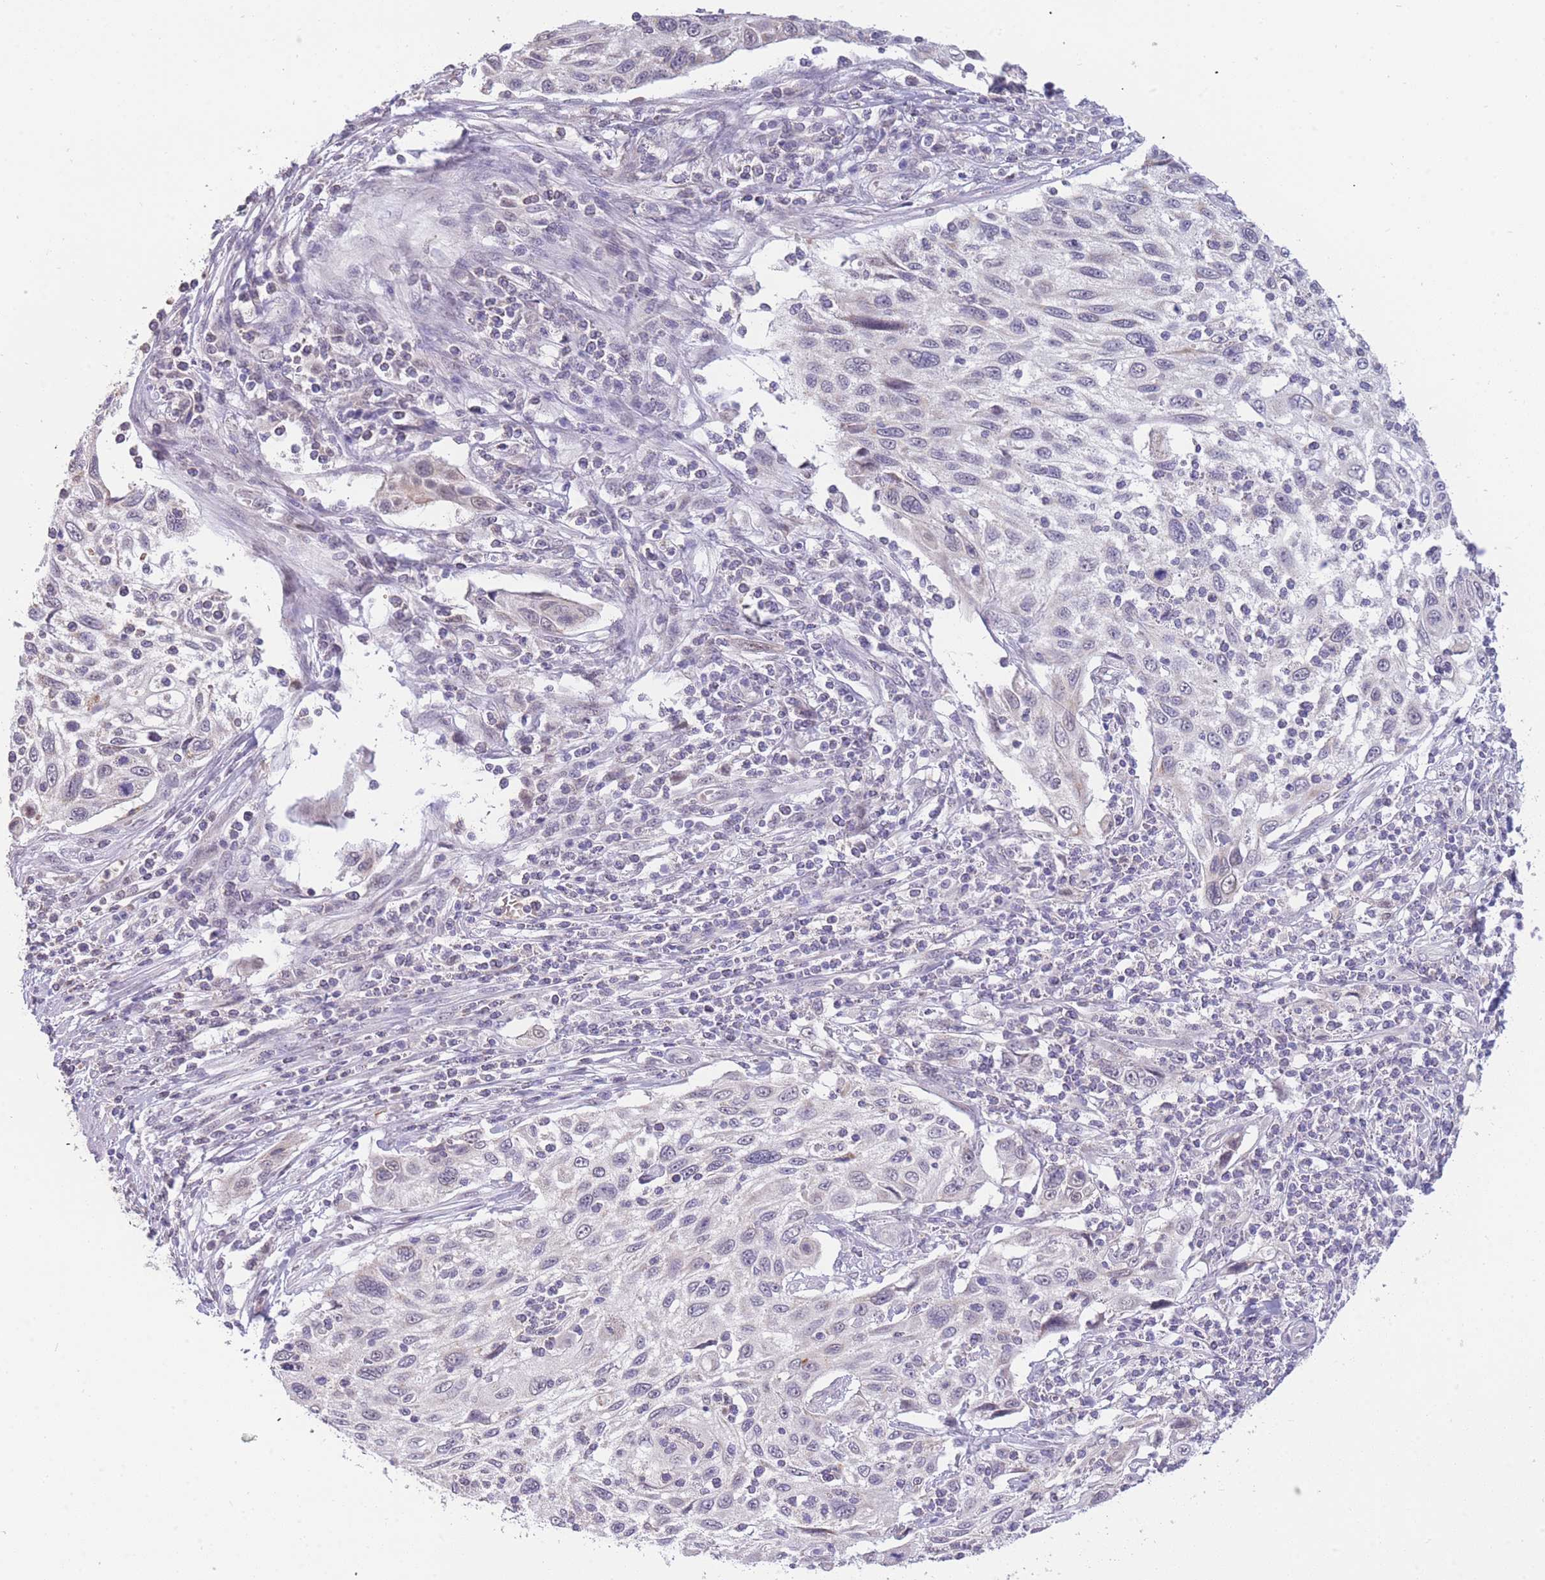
{"staining": {"intensity": "negative", "quantity": "none", "location": "none"}, "tissue": "cervical cancer", "cell_type": "Tumor cells", "image_type": "cancer", "snomed": [{"axis": "morphology", "description": "Squamous cell carcinoma, NOS"}, {"axis": "topography", "description": "Cervix"}], "caption": "This micrograph is of cervical cancer (squamous cell carcinoma) stained with immunohistochemistry to label a protein in brown with the nuclei are counter-stained blue. There is no expression in tumor cells.", "gene": "GOLGA6L25", "patient": {"sex": "female", "age": 70}}